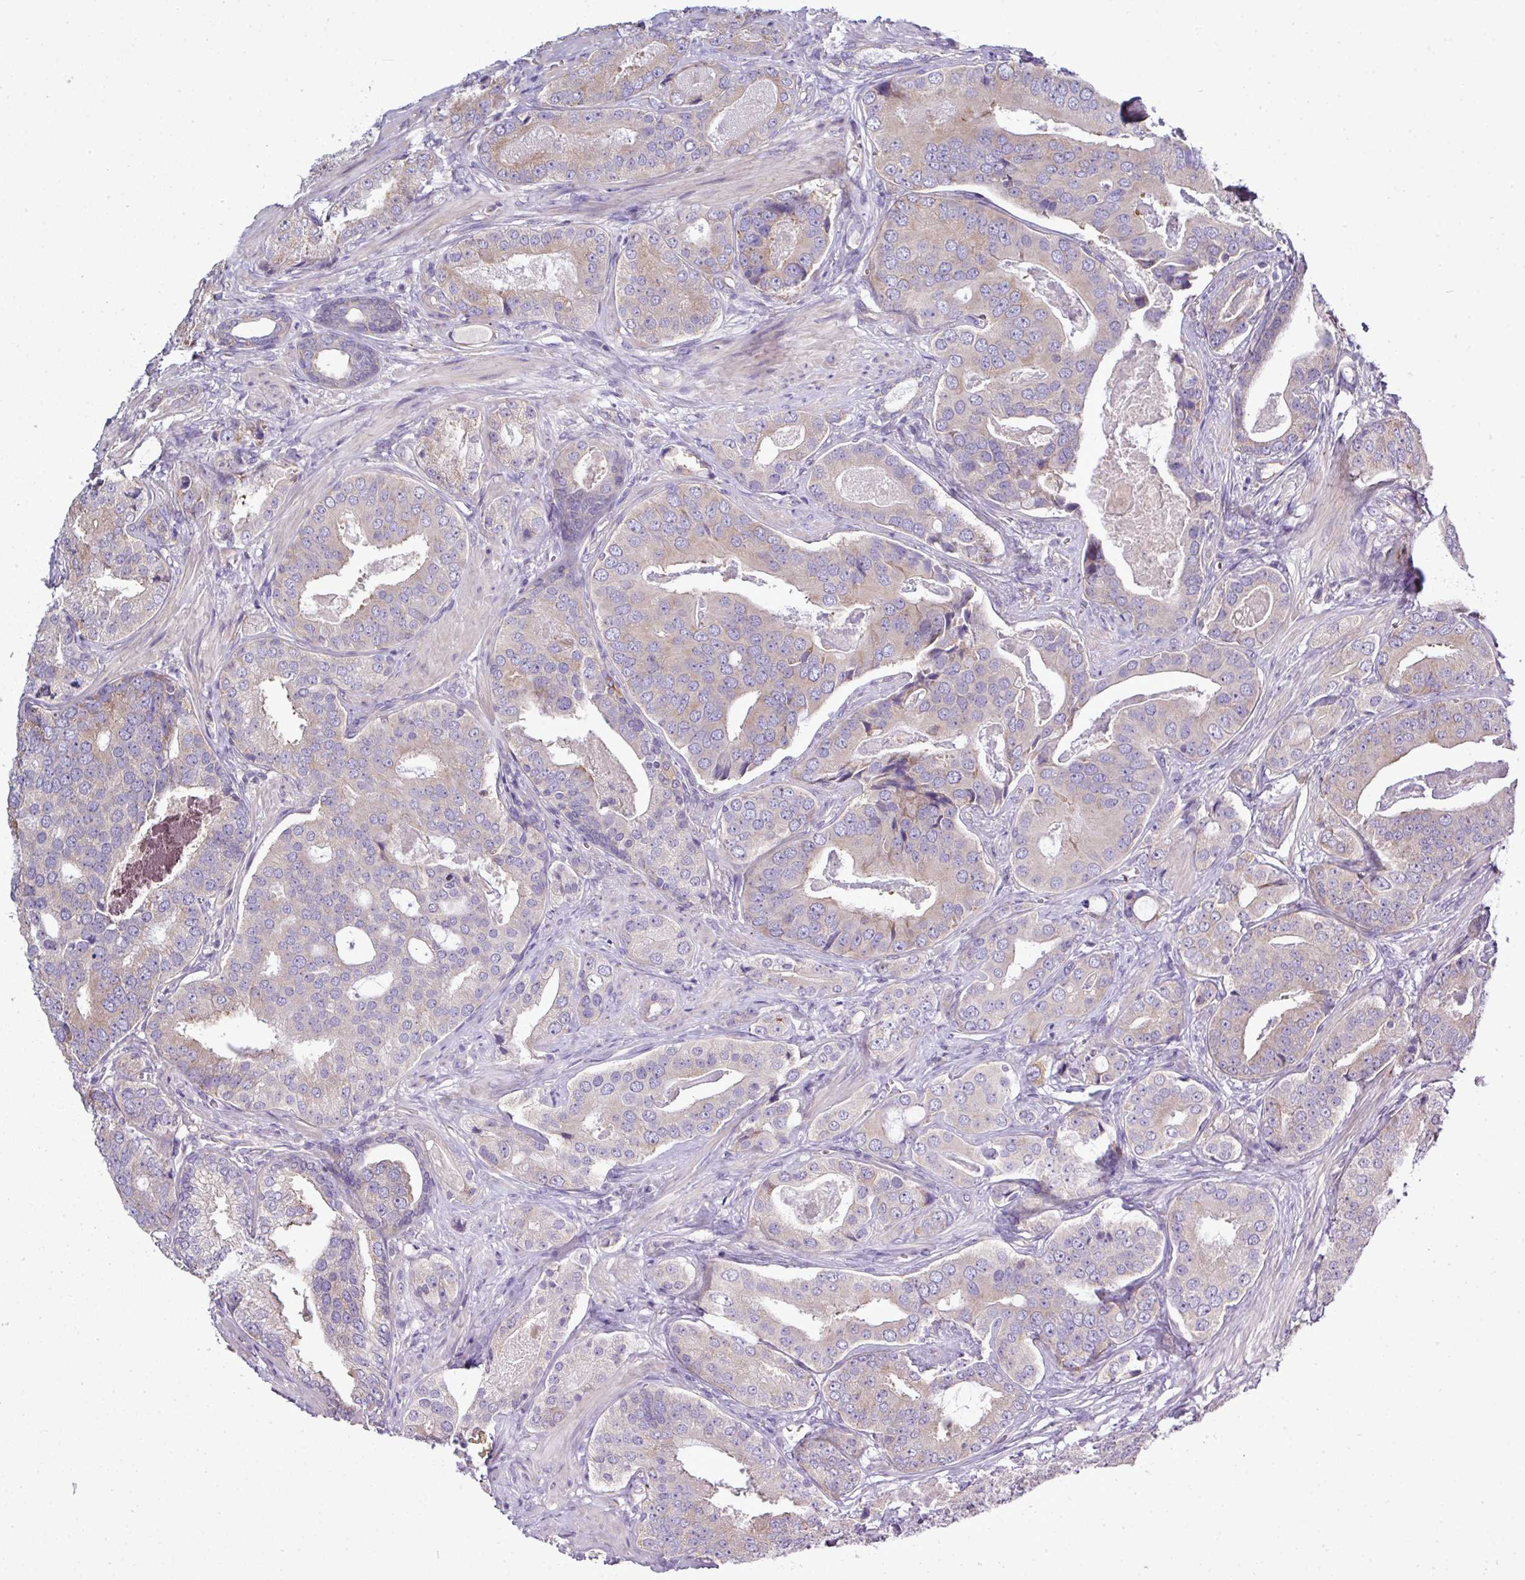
{"staining": {"intensity": "weak", "quantity": "<25%", "location": "cytoplasmic/membranous"}, "tissue": "prostate cancer", "cell_type": "Tumor cells", "image_type": "cancer", "snomed": [{"axis": "morphology", "description": "Adenocarcinoma, High grade"}, {"axis": "topography", "description": "Prostate"}], "caption": "High-grade adenocarcinoma (prostate) stained for a protein using IHC shows no positivity tumor cells.", "gene": "AGAP5", "patient": {"sex": "male", "age": 71}}